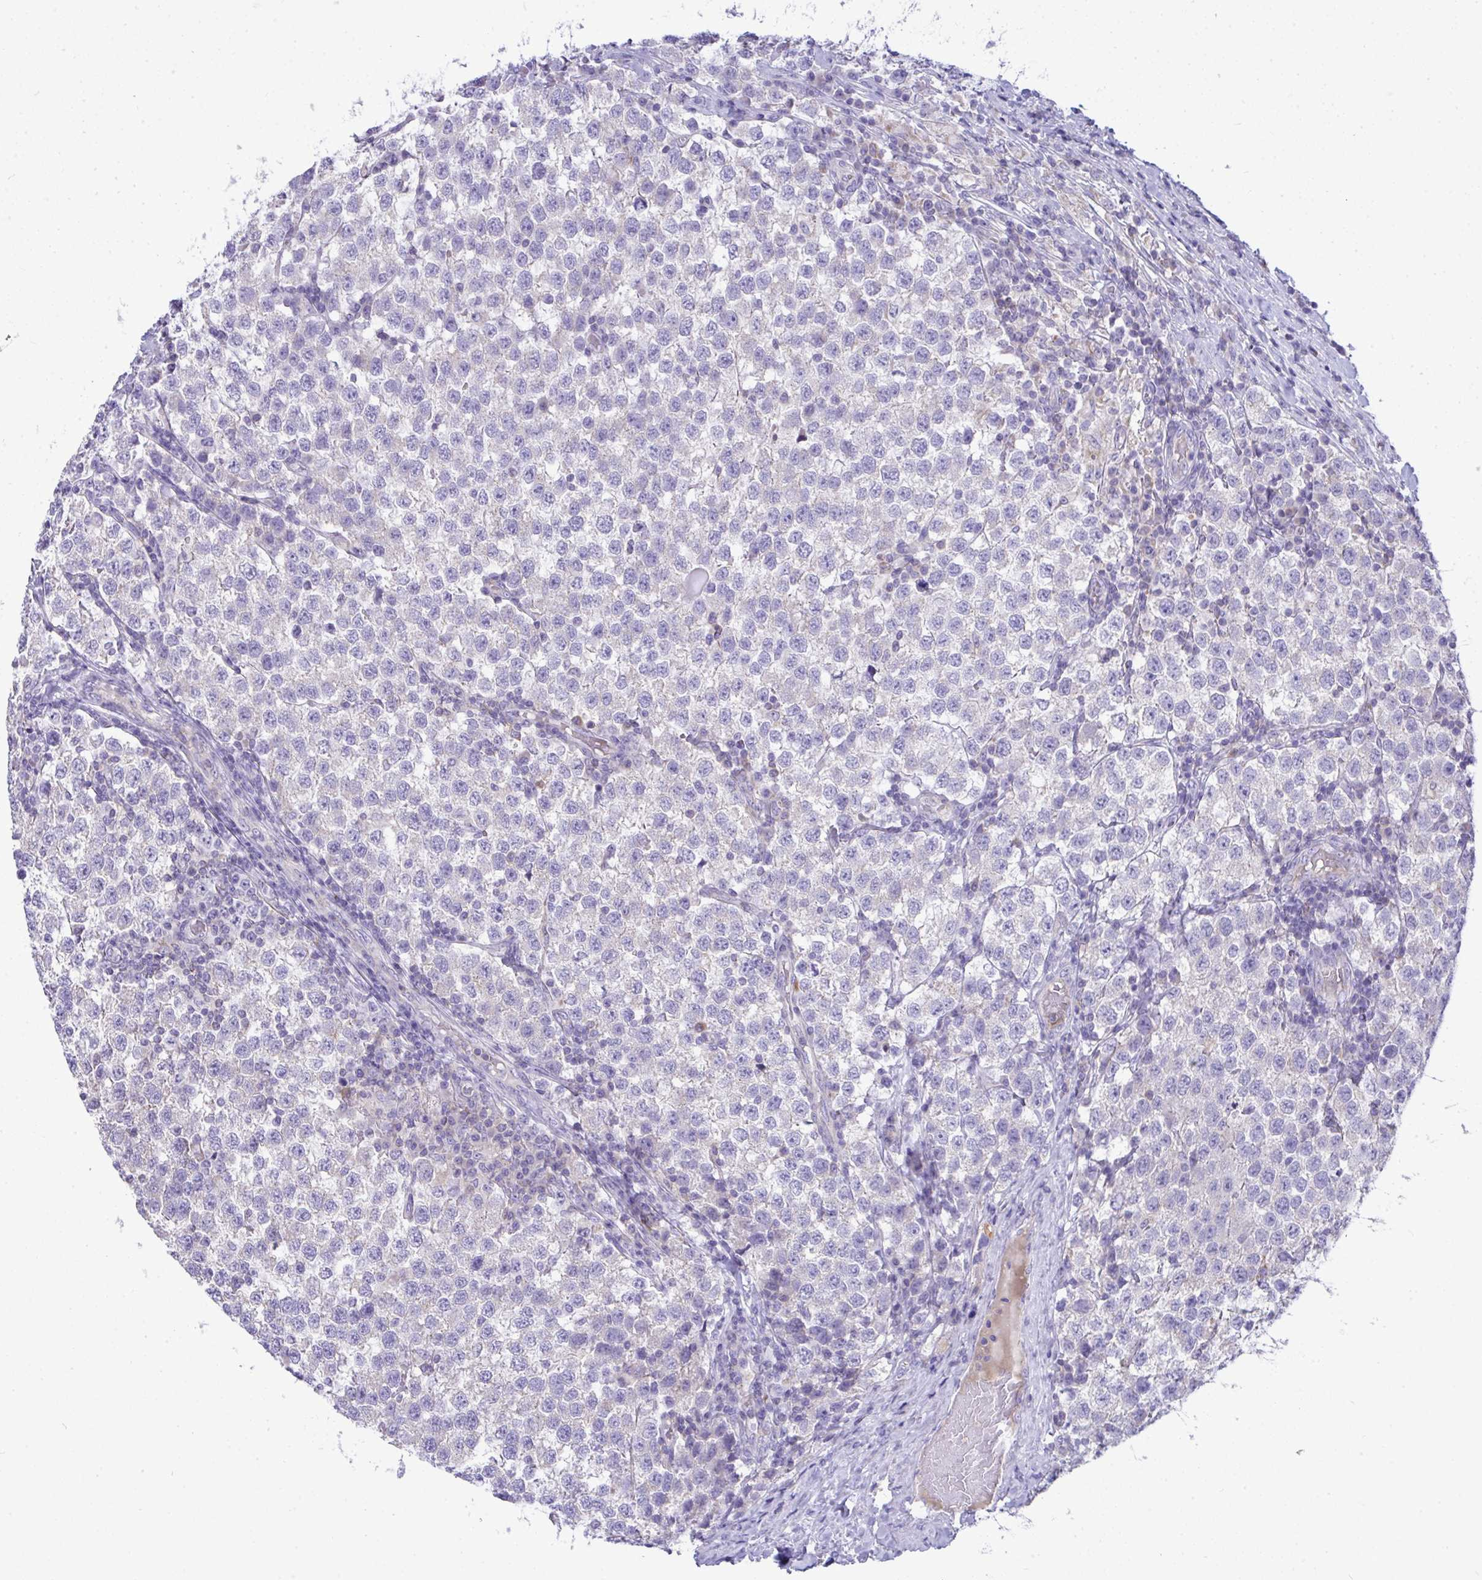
{"staining": {"intensity": "negative", "quantity": "none", "location": "none"}, "tissue": "testis cancer", "cell_type": "Tumor cells", "image_type": "cancer", "snomed": [{"axis": "morphology", "description": "Seminoma, NOS"}, {"axis": "topography", "description": "Testis"}], "caption": "This is an IHC image of human testis cancer (seminoma). There is no staining in tumor cells.", "gene": "PLA2G12B", "patient": {"sex": "male", "age": 34}}